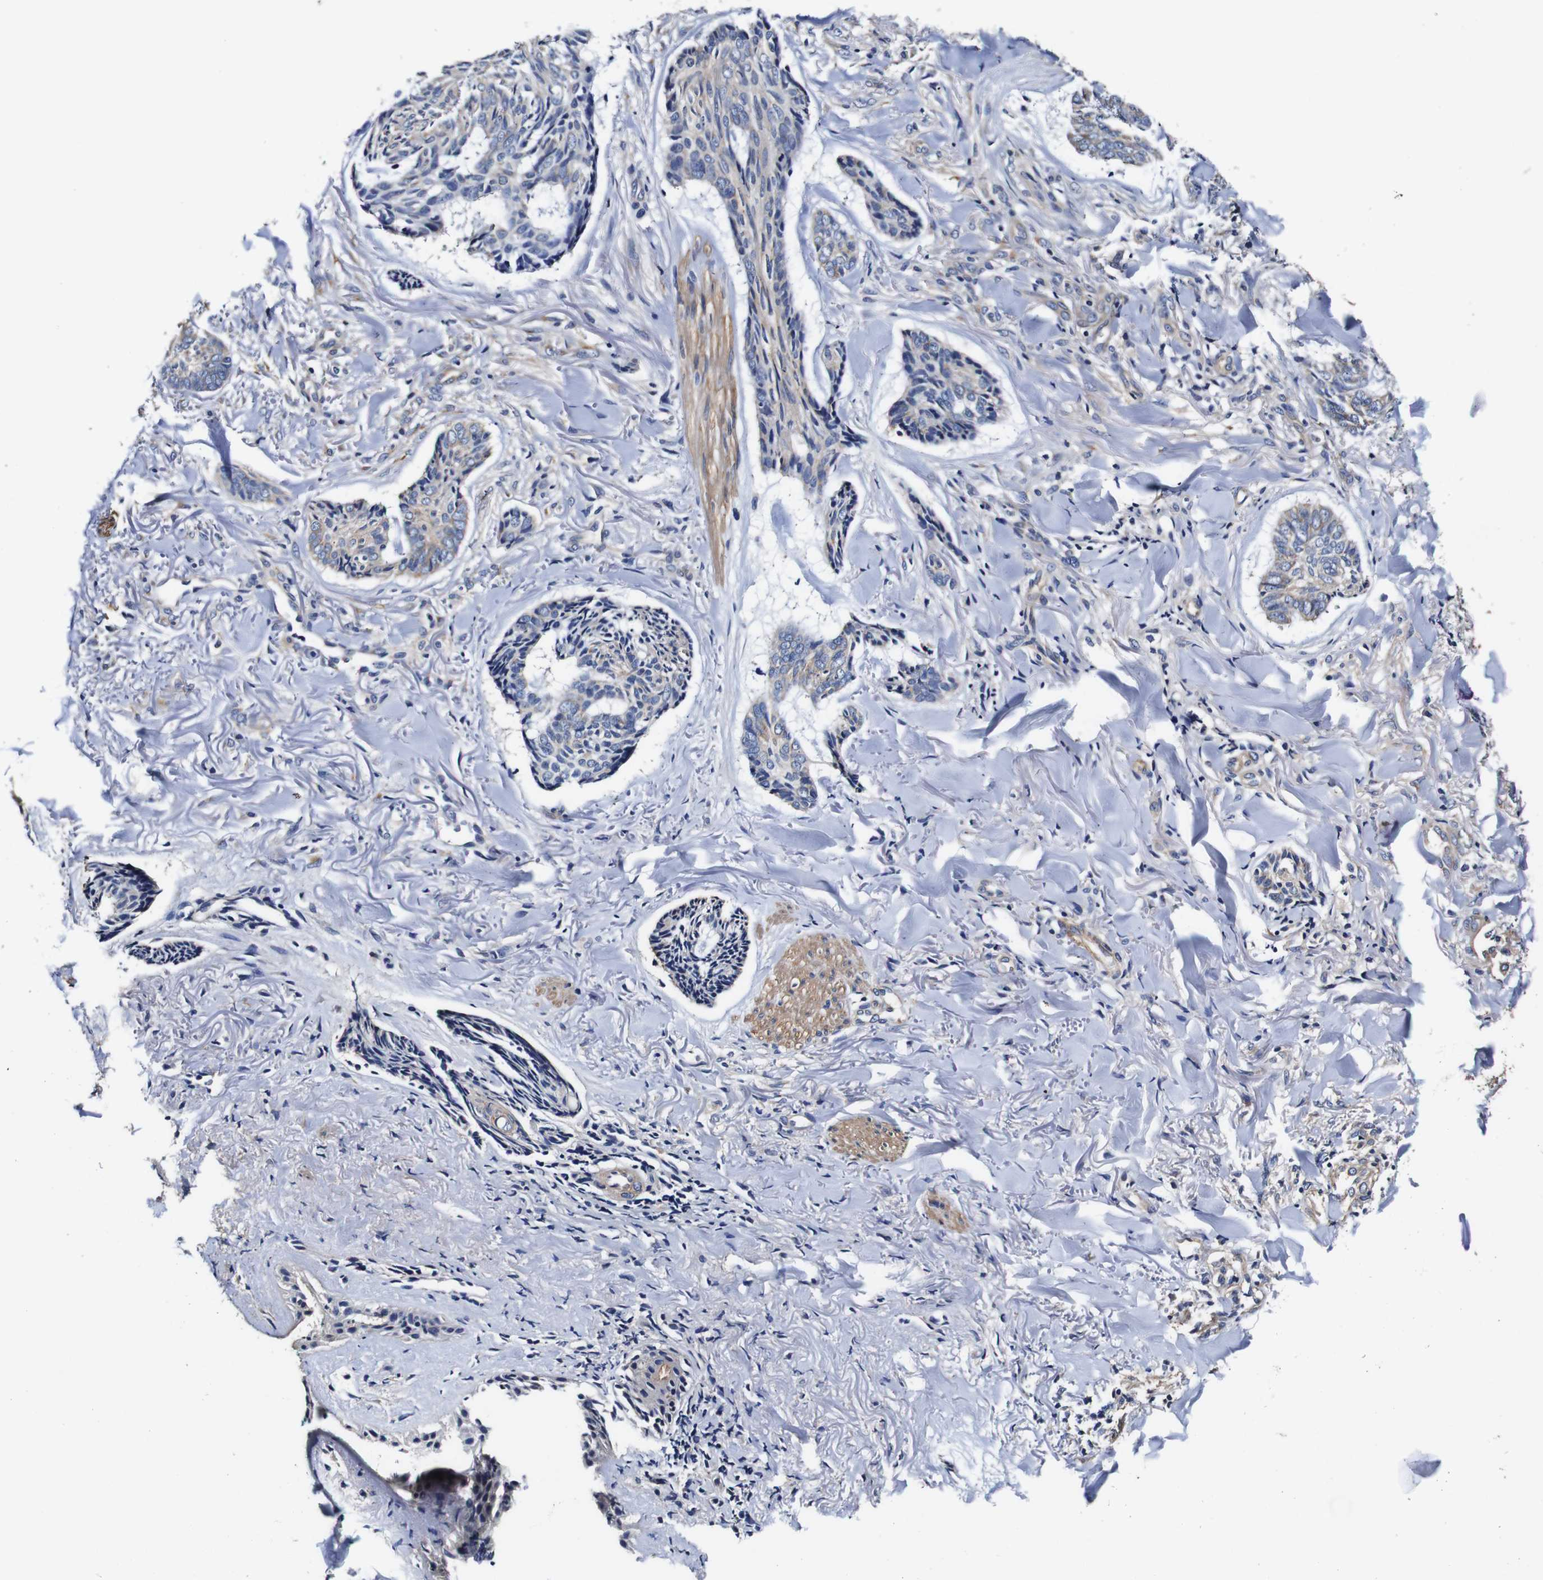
{"staining": {"intensity": "negative", "quantity": "none", "location": "none"}, "tissue": "skin cancer", "cell_type": "Tumor cells", "image_type": "cancer", "snomed": [{"axis": "morphology", "description": "Basal cell carcinoma"}, {"axis": "topography", "description": "Skin"}], "caption": "Image shows no protein expression in tumor cells of skin cancer (basal cell carcinoma) tissue.", "gene": "PDCD6IP", "patient": {"sex": "male", "age": 43}}